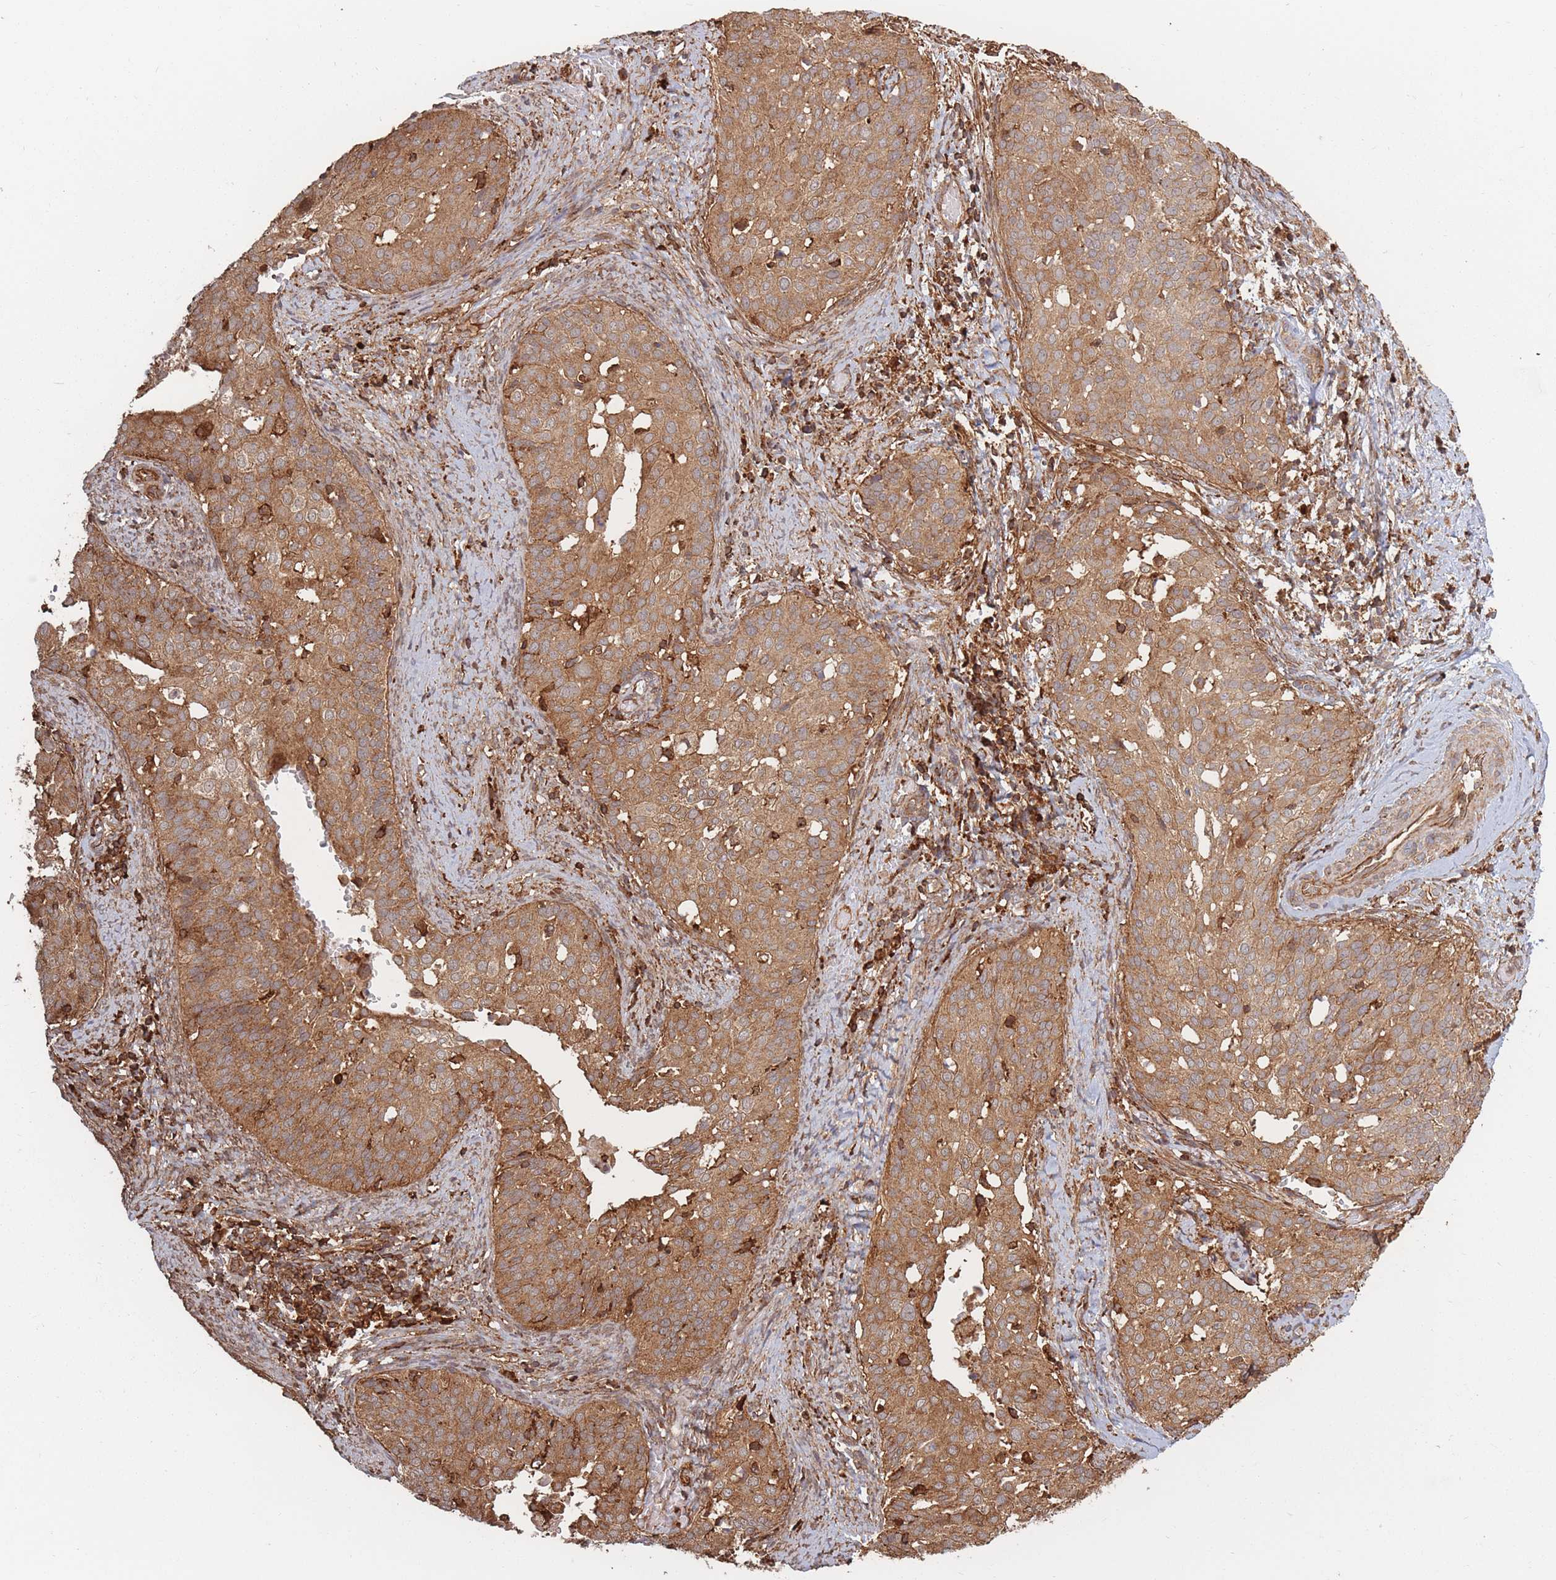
{"staining": {"intensity": "moderate", "quantity": ">75%", "location": "cytoplasmic/membranous"}, "tissue": "cervical cancer", "cell_type": "Tumor cells", "image_type": "cancer", "snomed": [{"axis": "morphology", "description": "Squamous cell carcinoma, NOS"}, {"axis": "topography", "description": "Cervix"}], "caption": "Human cervical cancer stained for a protein (brown) shows moderate cytoplasmic/membranous positive positivity in about >75% of tumor cells.", "gene": "RASSF2", "patient": {"sex": "female", "age": 44}}